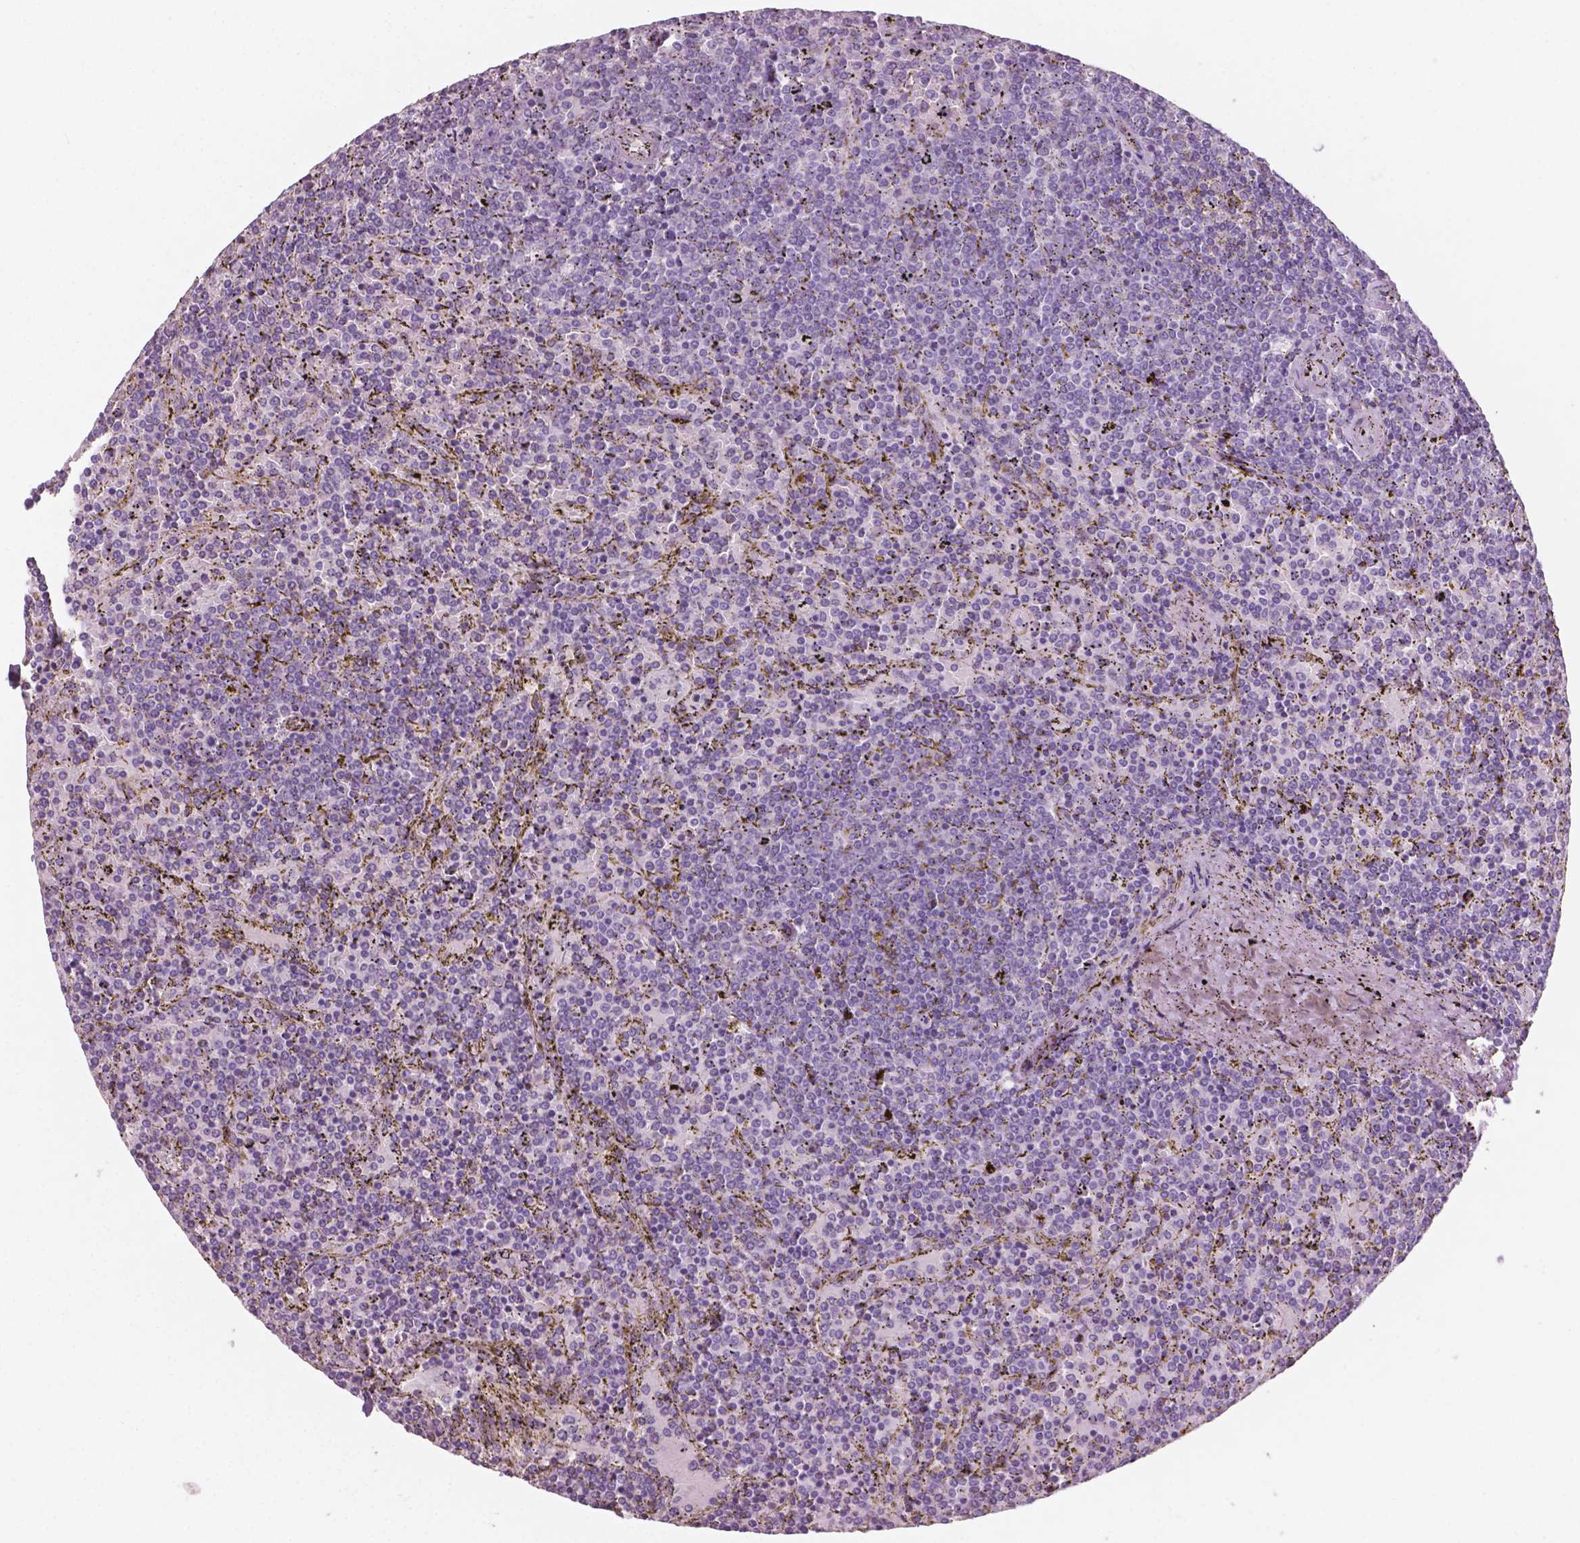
{"staining": {"intensity": "negative", "quantity": "none", "location": "none"}, "tissue": "lymphoma", "cell_type": "Tumor cells", "image_type": "cancer", "snomed": [{"axis": "morphology", "description": "Malignant lymphoma, non-Hodgkin's type, Low grade"}, {"axis": "topography", "description": "Spleen"}], "caption": "Immunohistochemical staining of human malignant lymphoma, non-Hodgkin's type (low-grade) exhibits no significant positivity in tumor cells.", "gene": "AWAT1", "patient": {"sex": "female", "age": 77}}